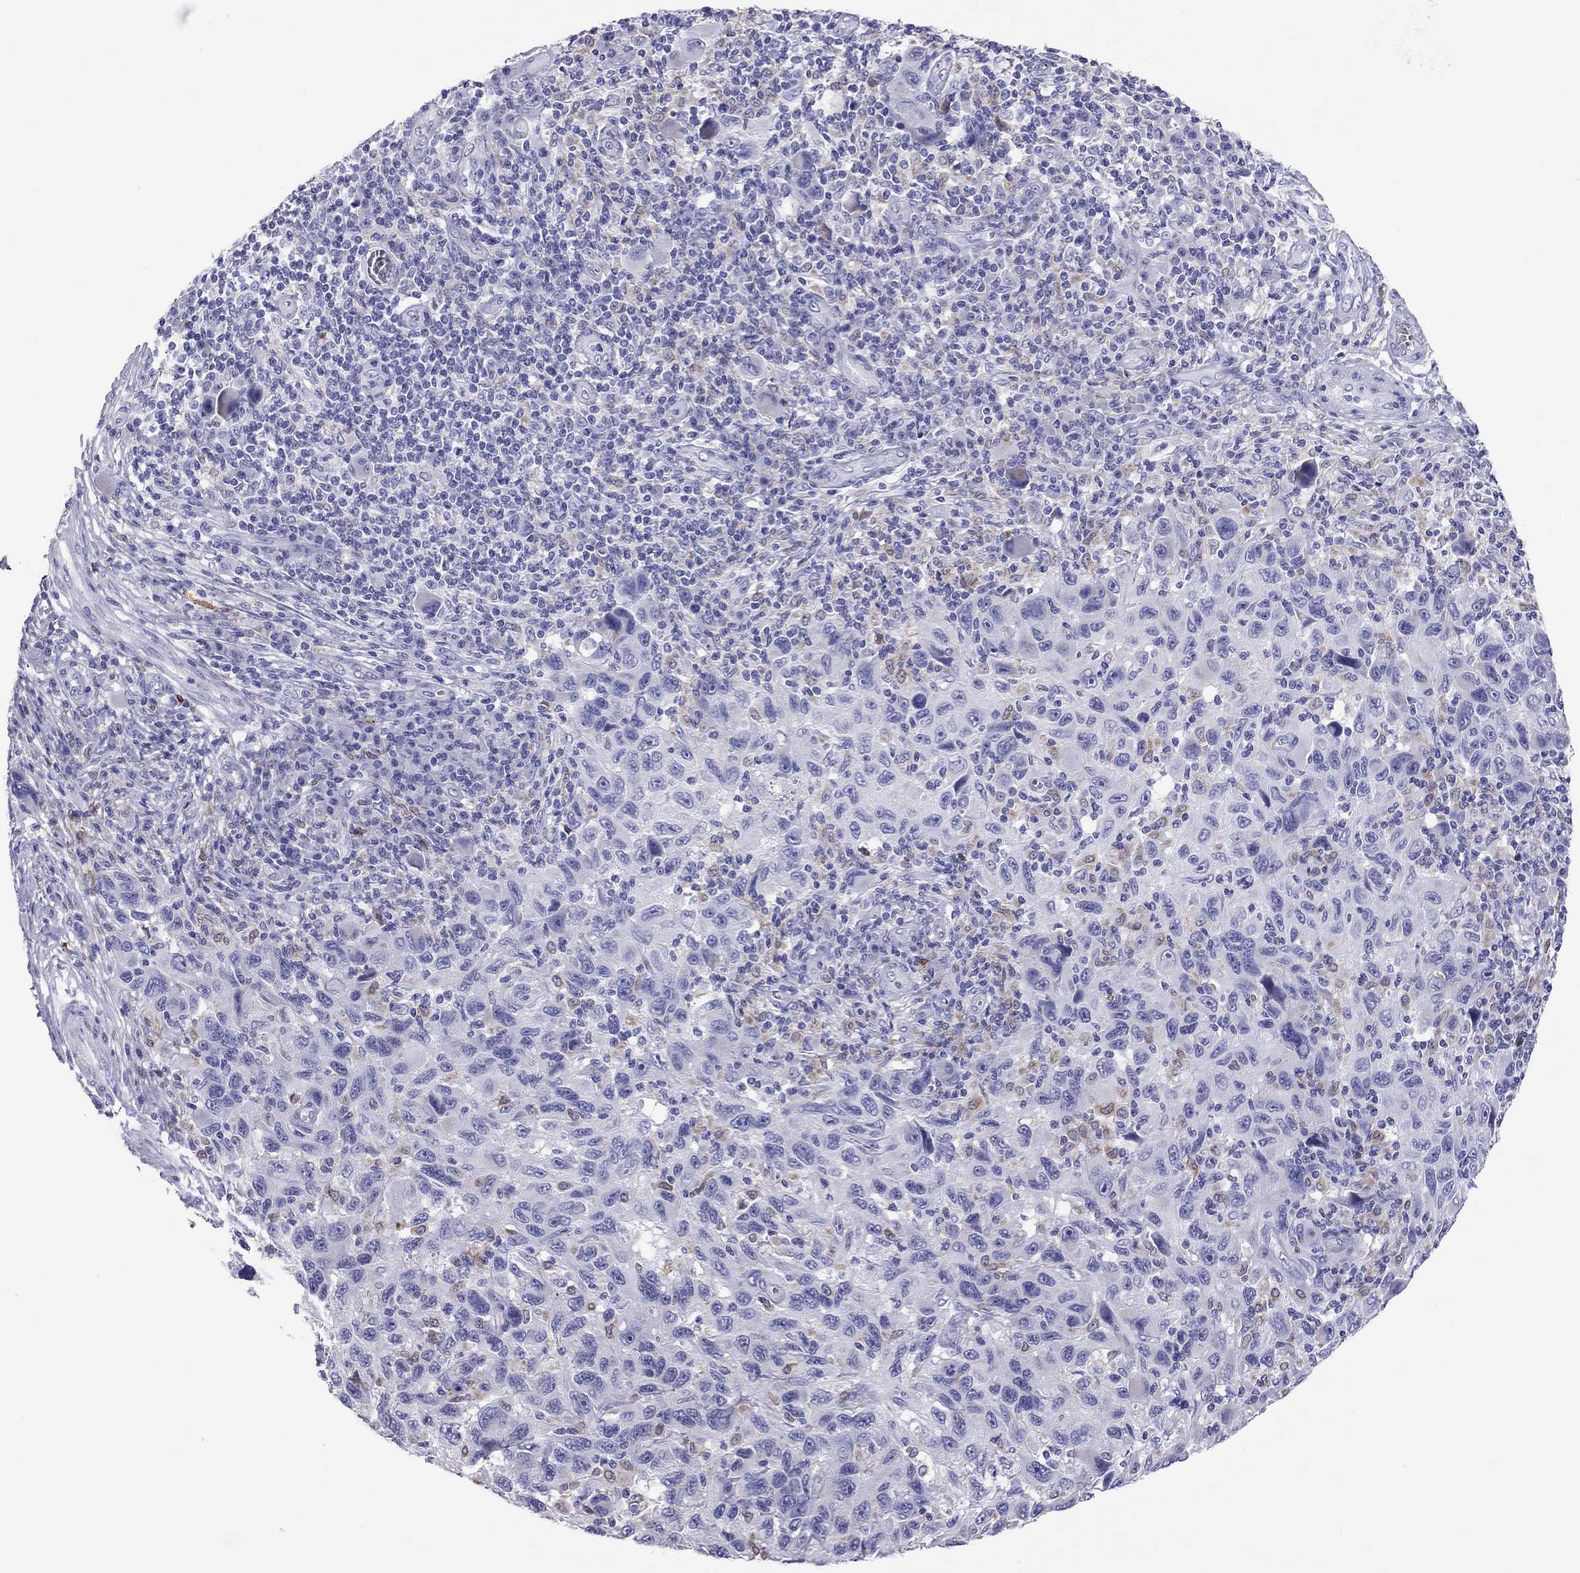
{"staining": {"intensity": "negative", "quantity": "none", "location": "none"}, "tissue": "melanoma", "cell_type": "Tumor cells", "image_type": "cancer", "snomed": [{"axis": "morphology", "description": "Malignant melanoma, NOS"}, {"axis": "topography", "description": "Skin"}], "caption": "Tumor cells show no significant staining in melanoma.", "gene": "ADORA2A", "patient": {"sex": "male", "age": 53}}